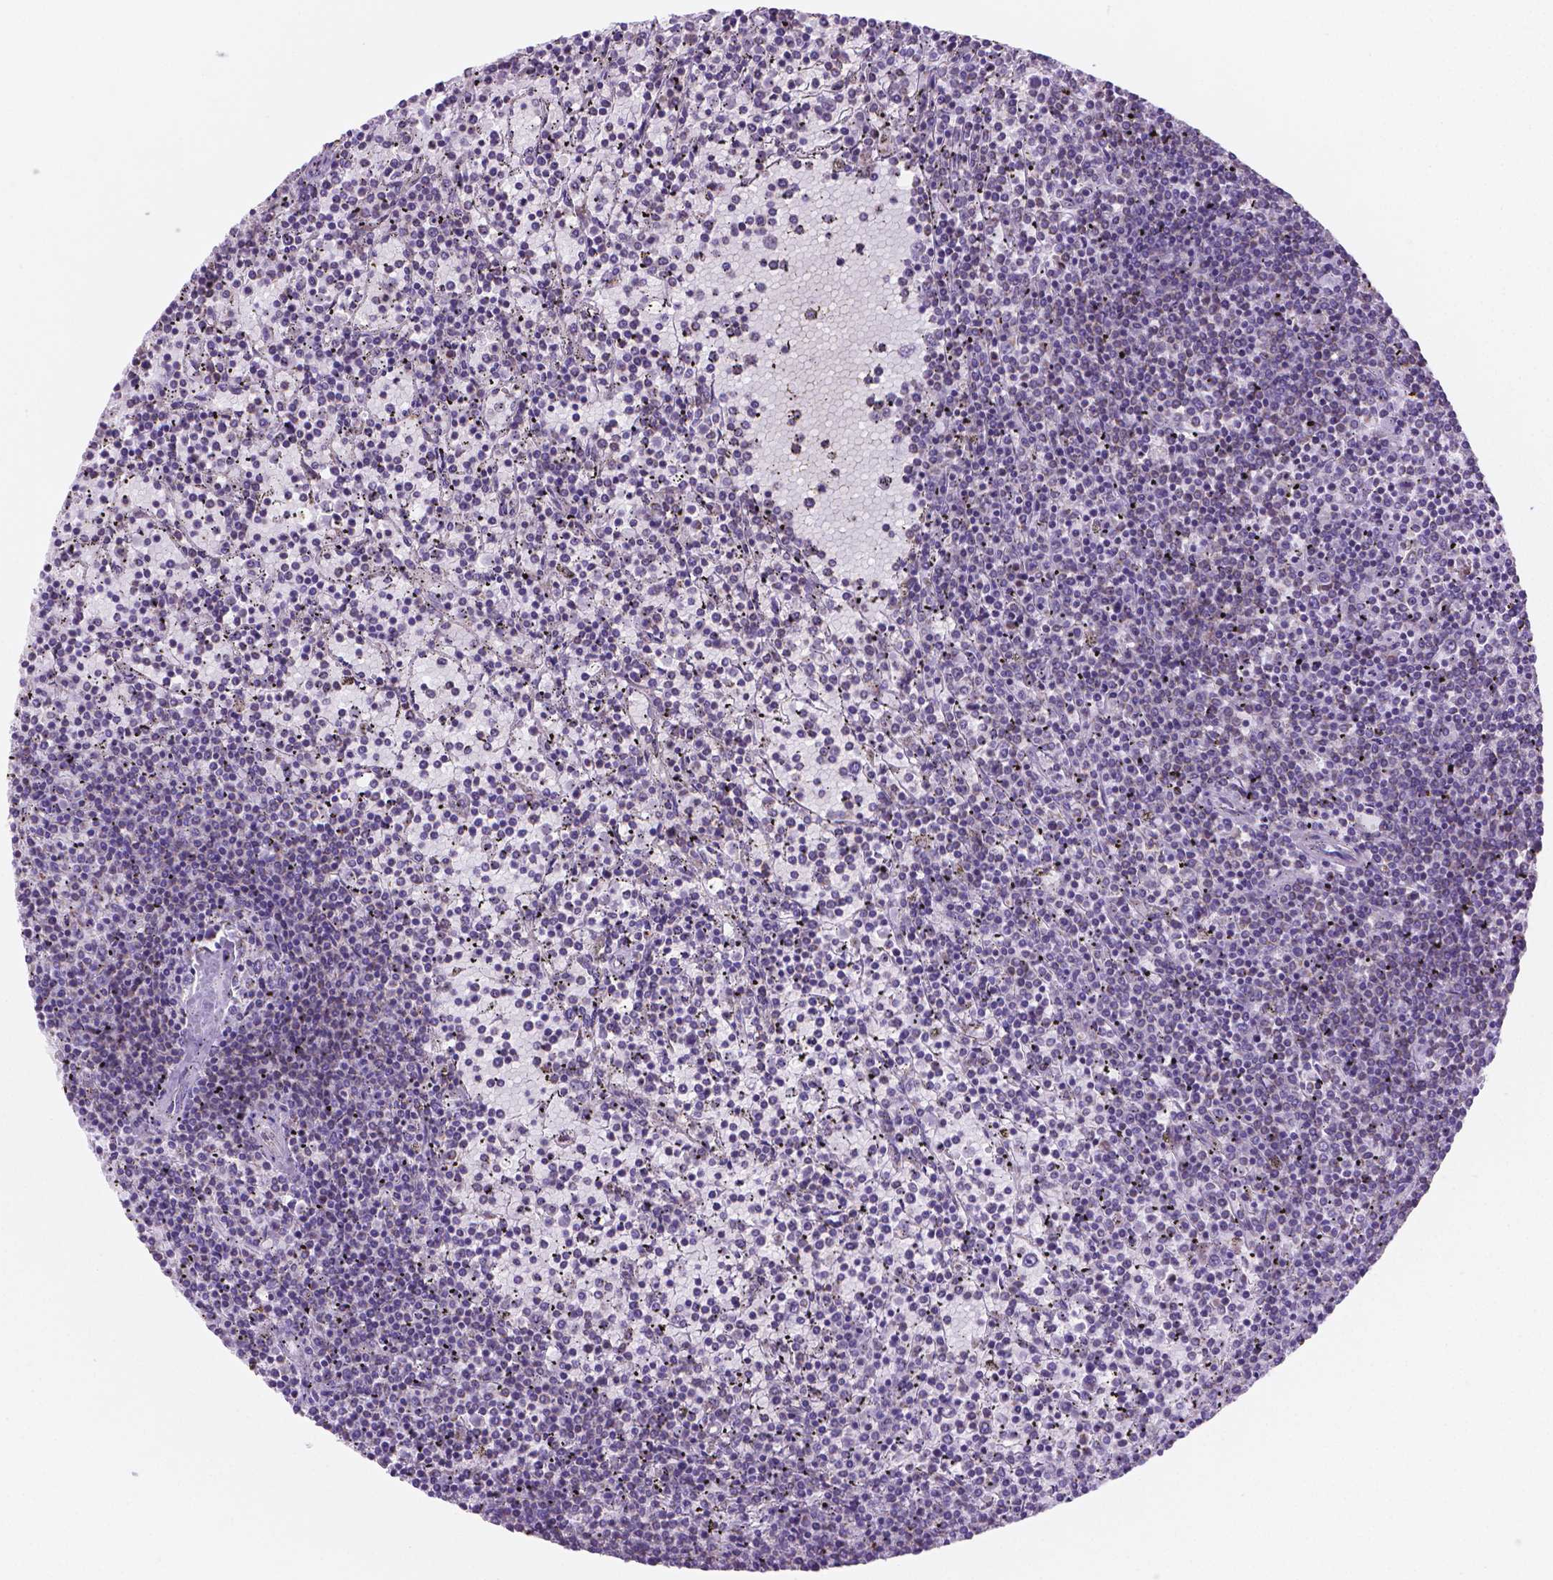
{"staining": {"intensity": "negative", "quantity": "none", "location": "none"}, "tissue": "lymphoma", "cell_type": "Tumor cells", "image_type": "cancer", "snomed": [{"axis": "morphology", "description": "Malignant lymphoma, non-Hodgkin's type, Low grade"}, {"axis": "topography", "description": "Spleen"}], "caption": "Immunohistochemistry histopathology image of neoplastic tissue: human lymphoma stained with DAB (3,3'-diaminobenzidine) exhibits no significant protein positivity in tumor cells. Nuclei are stained in blue.", "gene": "CSPG5", "patient": {"sex": "female", "age": 77}}